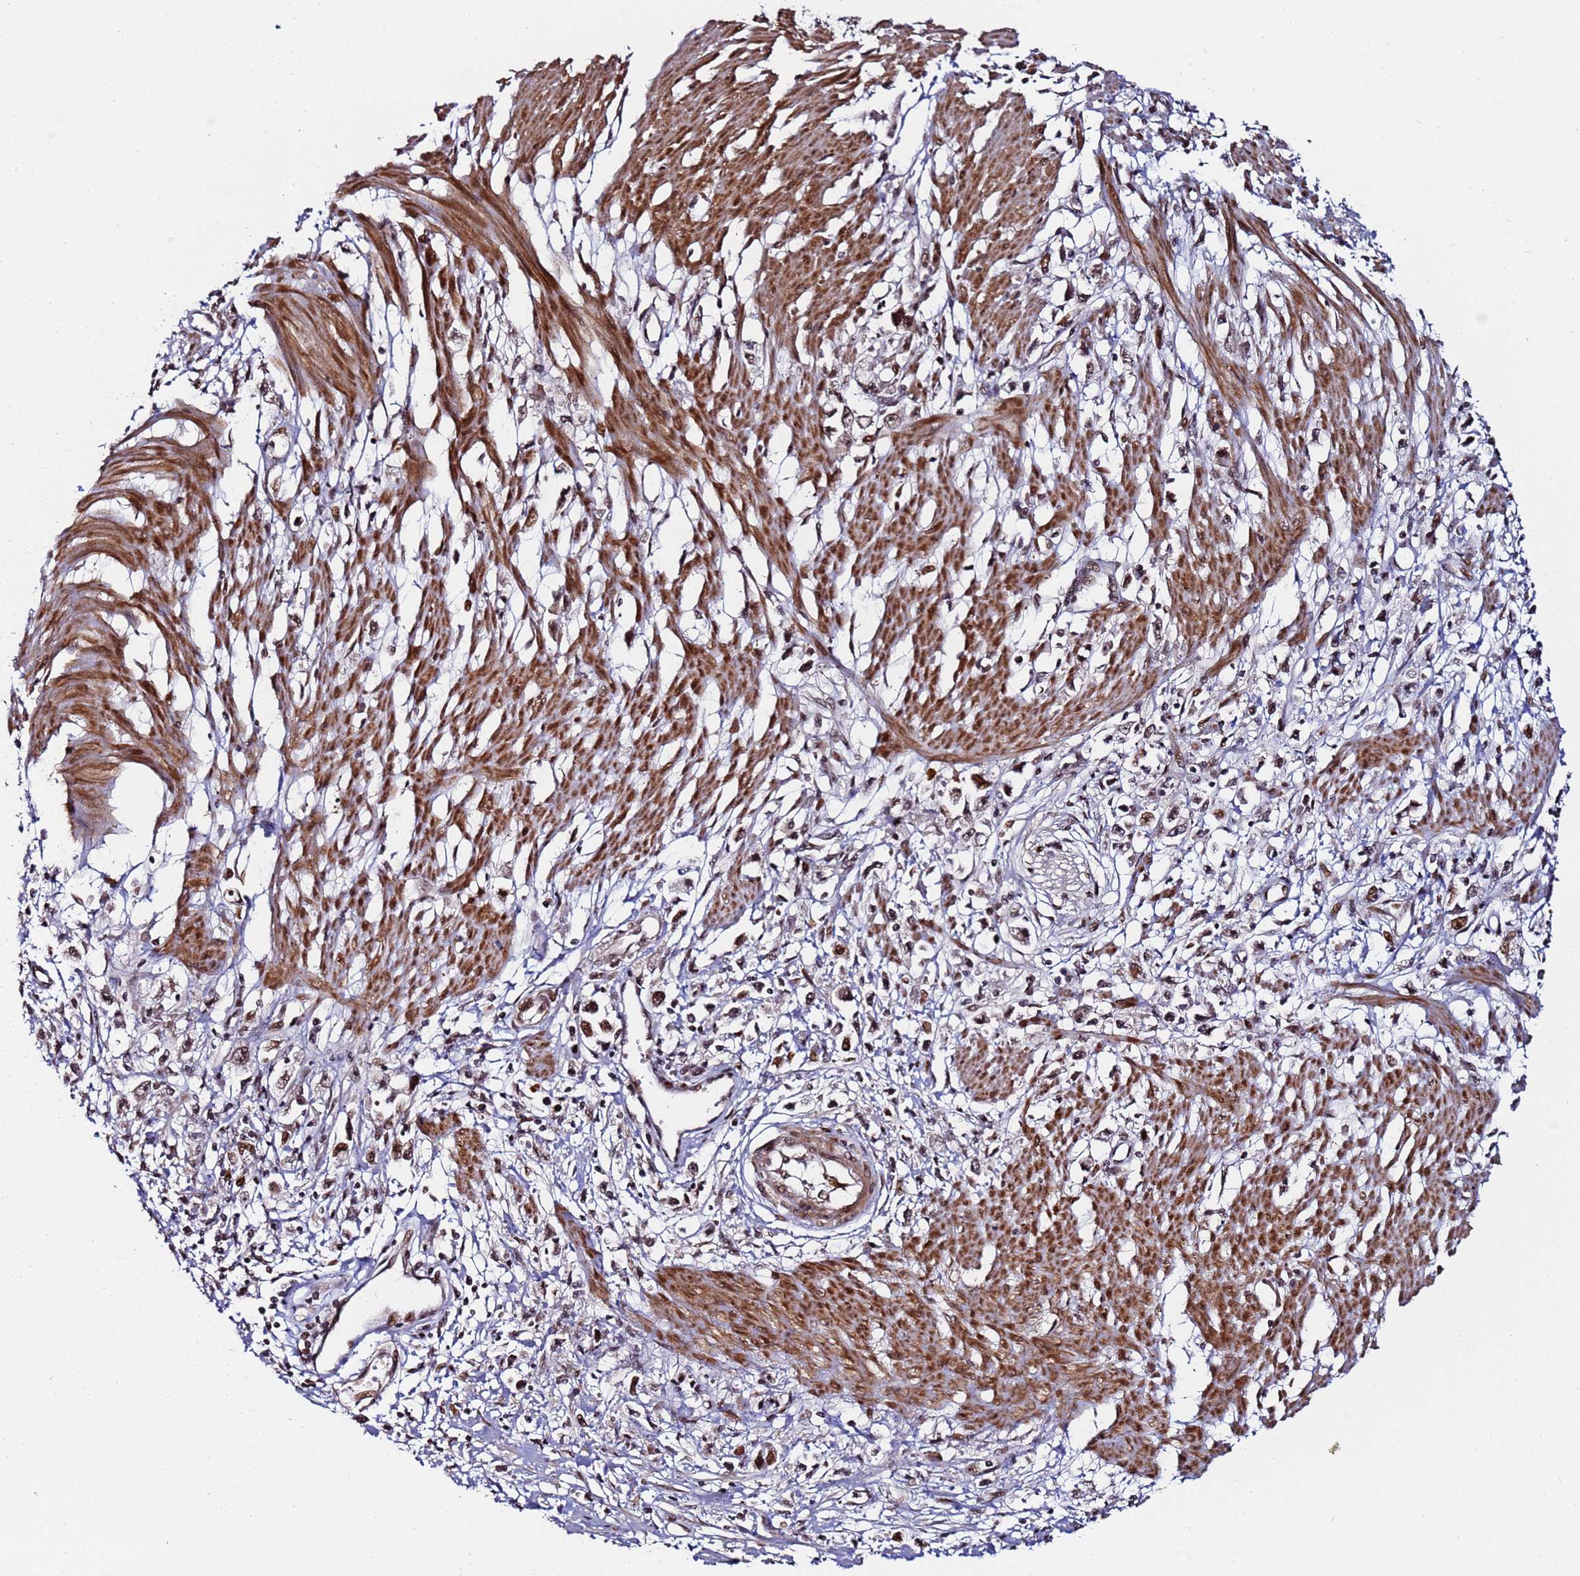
{"staining": {"intensity": "moderate", "quantity": ">75%", "location": "nuclear"}, "tissue": "stomach cancer", "cell_type": "Tumor cells", "image_type": "cancer", "snomed": [{"axis": "morphology", "description": "Adenocarcinoma, NOS"}, {"axis": "topography", "description": "Stomach"}], "caption": "Immunohistochemical staining of adenocarcinoma (stomach) displays medium levels of moderate nuclear staining in approximately >75% of tumor cells.", "gene": "PPM1H", "patient": {"sex": "female", "age": 59}}